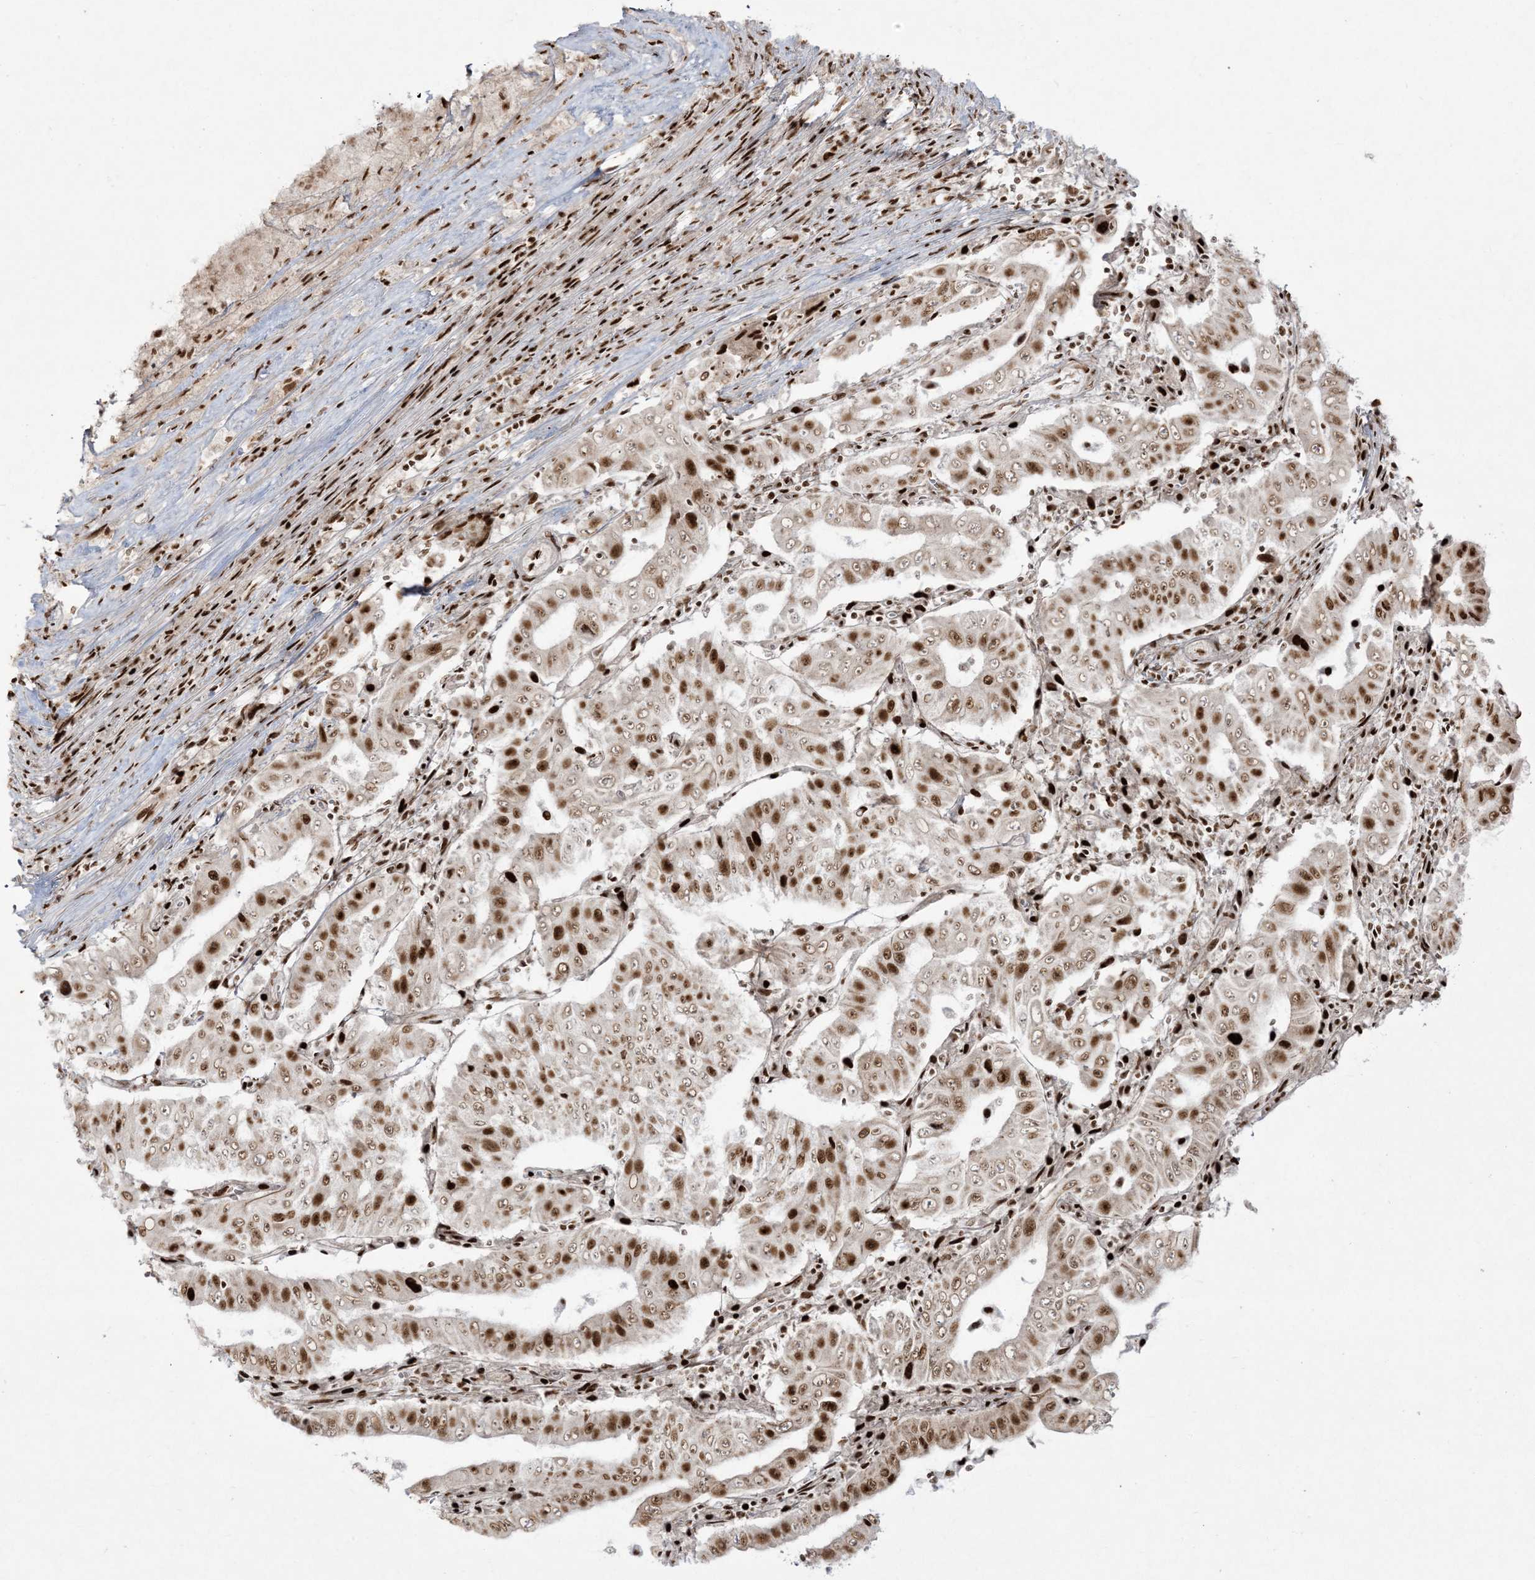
{"staining": {"intensity": "strong", "quantity": "25%-75%", "location": "nuclear"}, "tissue": "pancreatic cancer", "cell_type": "Tumor cells", "image_type": "cancer", "snomed": [{"axis": "morphology", "description": "Adenocarcinoma, NOS"}, {"axis": "topography", "description": "Pancreas"}], "caption": "There is high levels of strong nuclear positivity in tumor cells of pancreatic cancer (adenocarcinoma), as demonstrated by immunohistochemical staining (brown color).", "gene": "RBM10", "patient": {"sex": "male", "age": 63}}